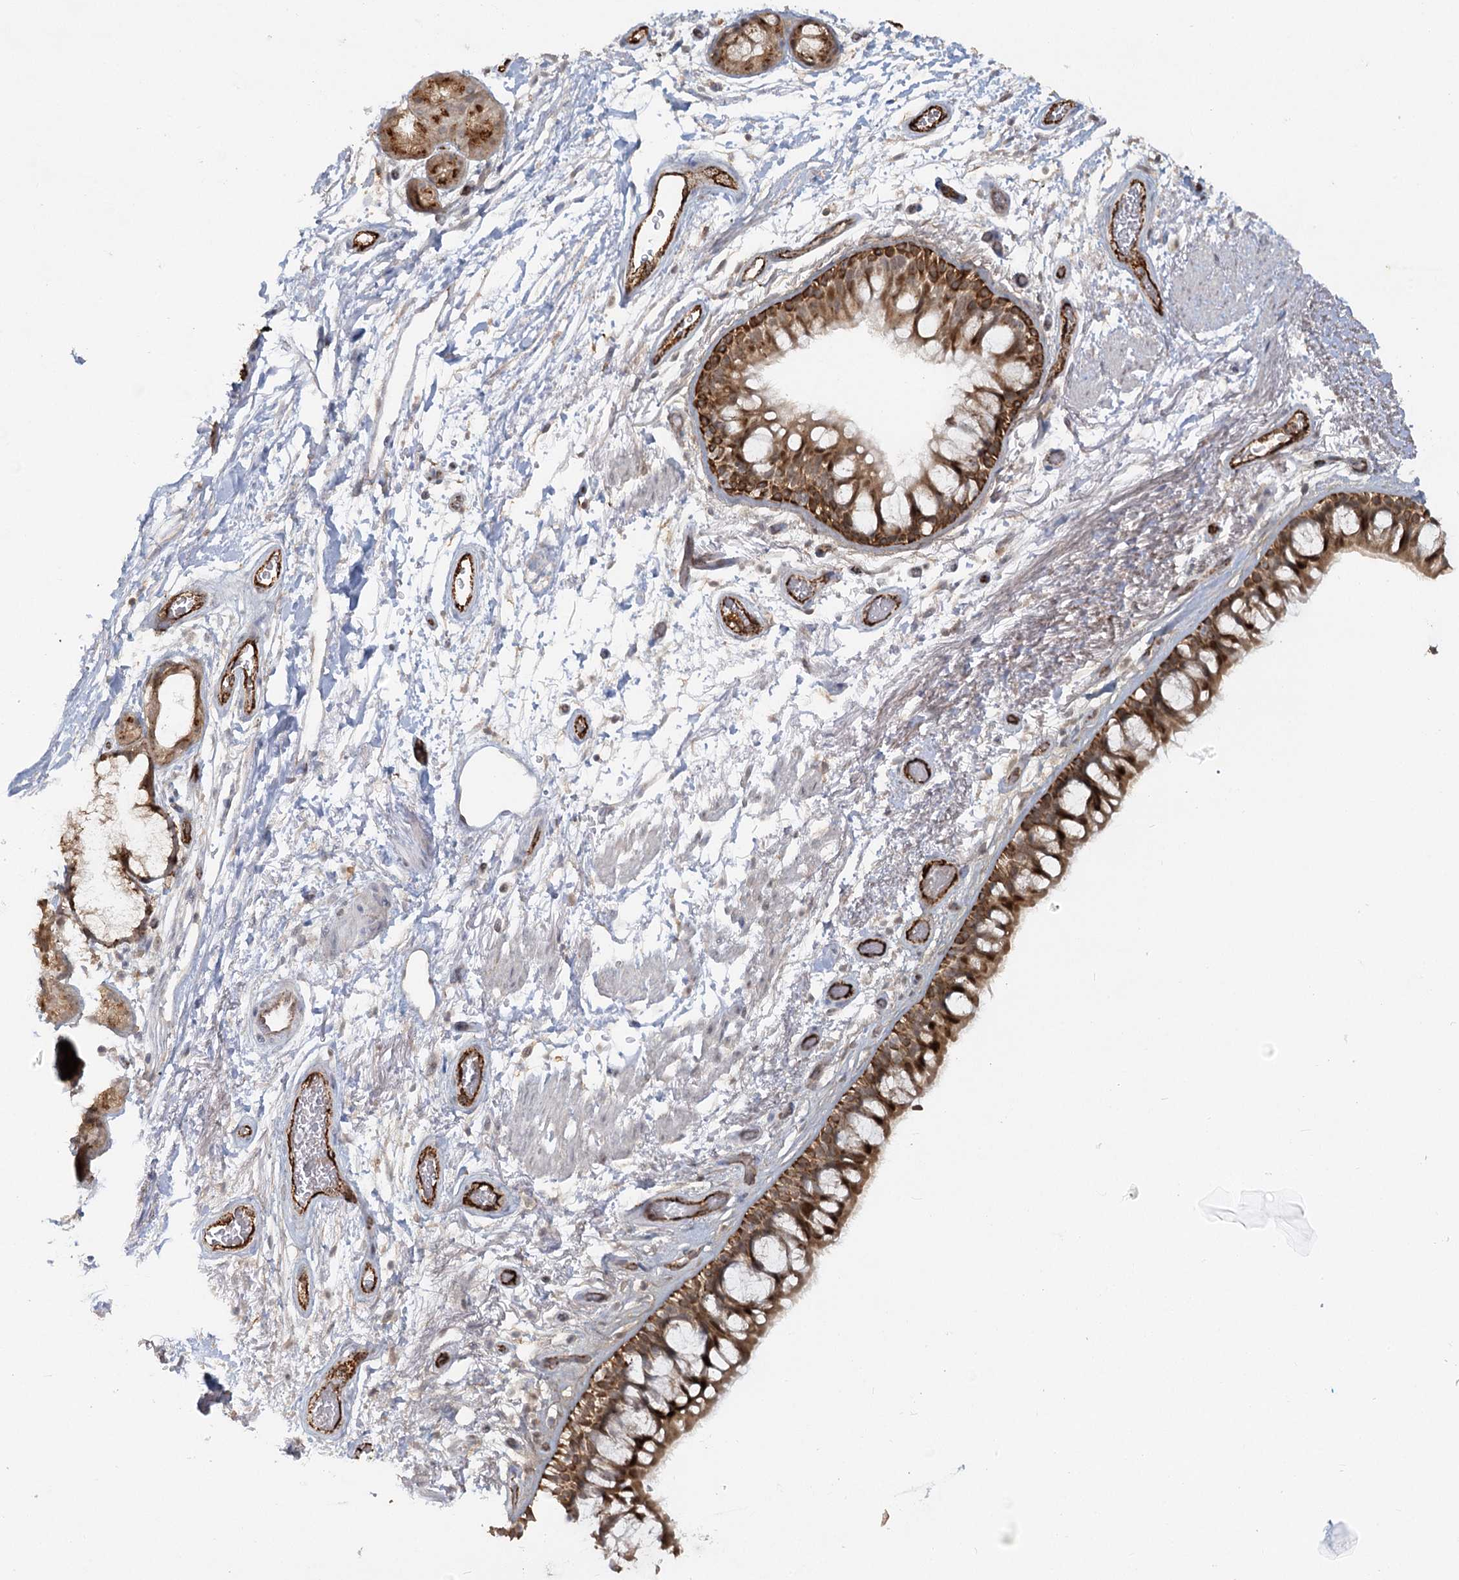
{"staining": {"intensity": "strong", "quantity": "25%-75%", "location": "cytoplasmic/membranous,nuclear"}, "tissue": "bronchus", "cell_type": "Respiratory epithelial cells", "image_type": "normal", "snomed": [{"axis": "morphology", "description": "Normal tissue, NOS"}, {"axis": "topography", "description": "Bronchus"}], "caption": "Protein expression analysis of benign human bronchus reveals strong cytoplasmic/membranous,nuclear staining in about 25%-75% of respiratory epithelial cells.", "gene": "KBTBD4", "patient": {"sex": "male", "age": 65}}